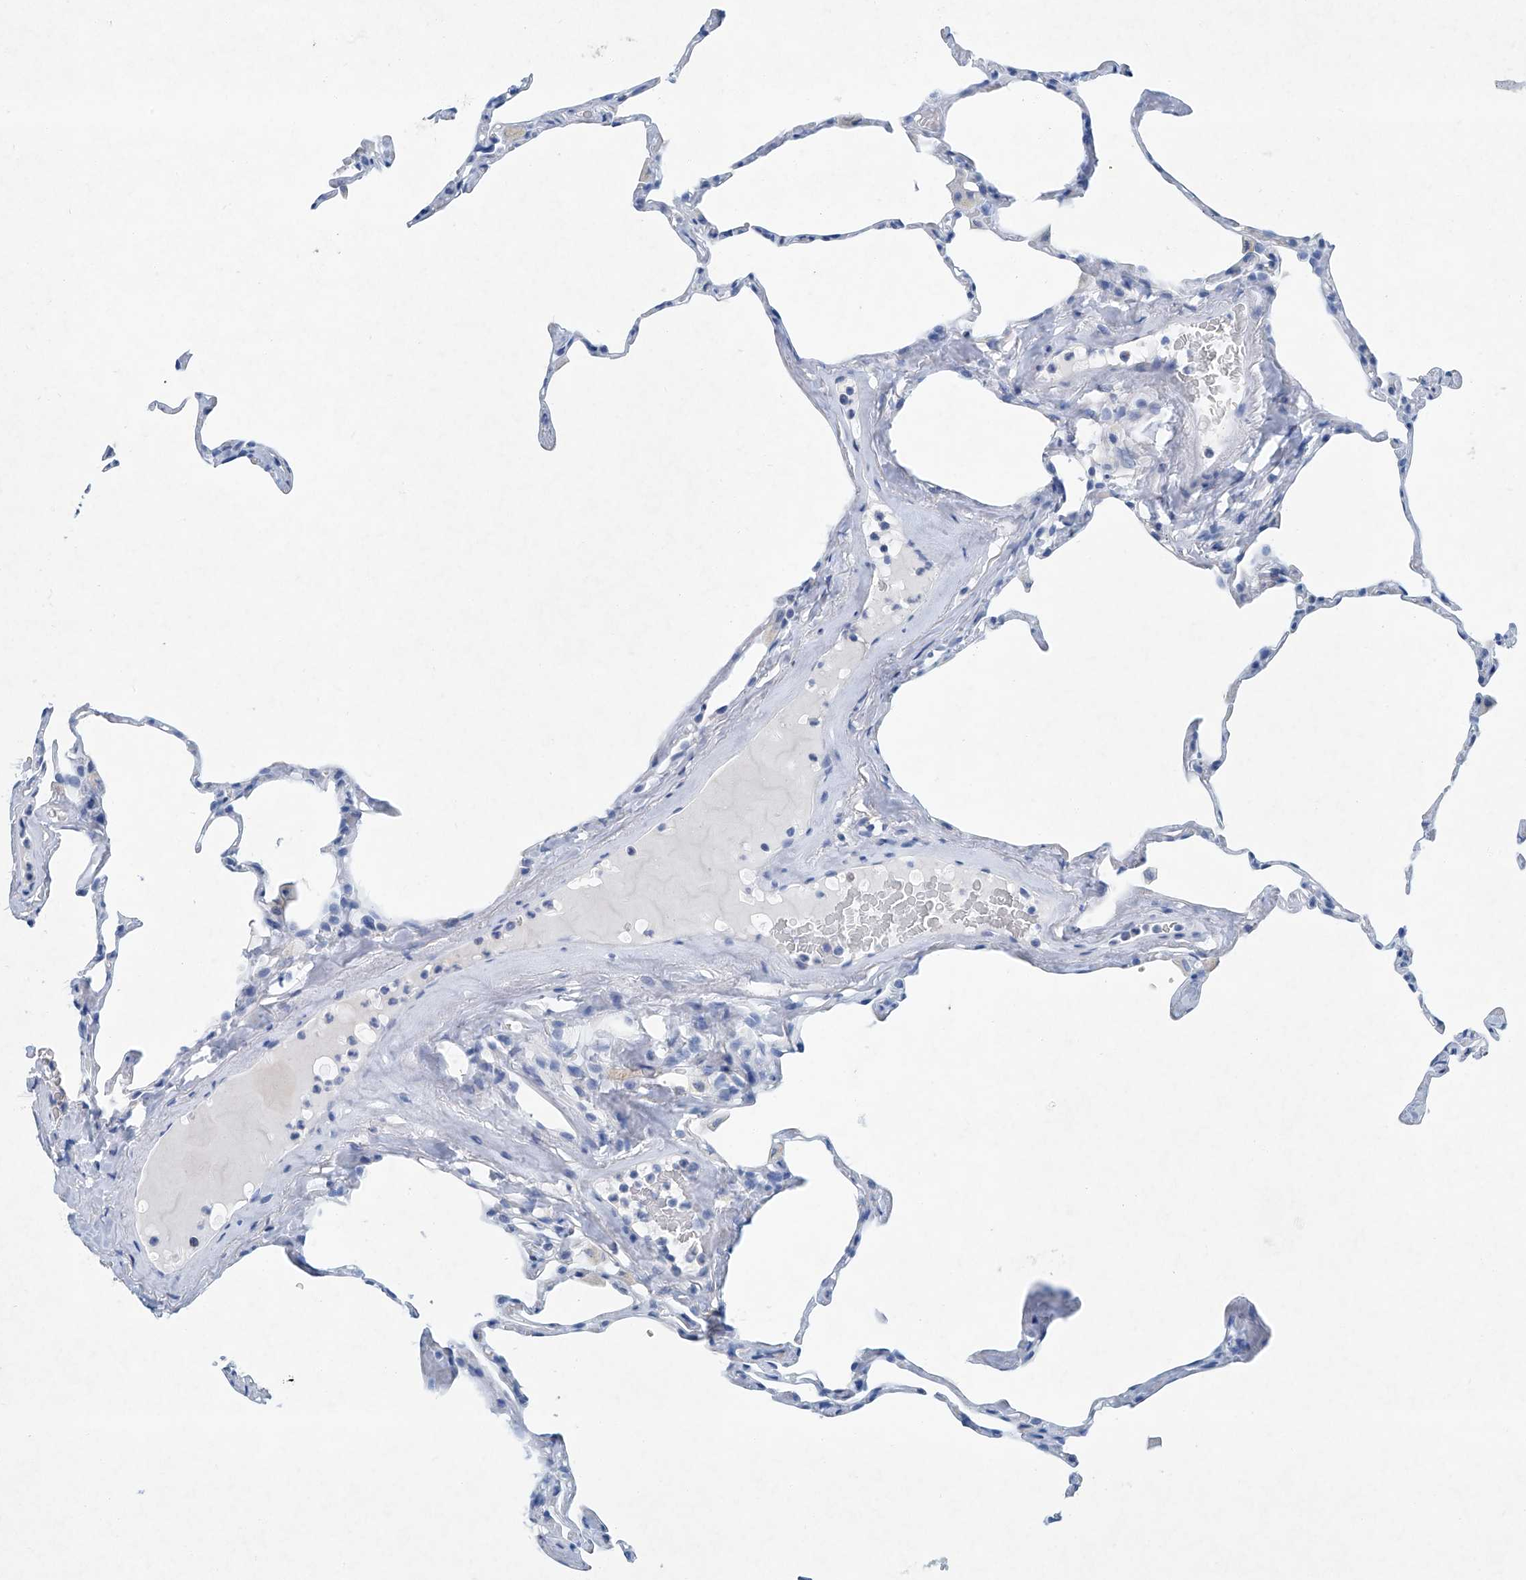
{"staining": {"intensity": "negative", "quantity": "none", "location": "none"}, "tissue": "lung", "cell_type": "Alveolar cells", "image_type": "normal", "snomed": [{"axis": "morphology", "description": "Normal tissue, NOS"}, {"axis": "topography", "description": "Lung"}], "caption": "Immunohistochemistry image of benign lung: human lung stained with DAB shows no significant protein expression in alveolar cells. (DAB immunohistochemistry (IHC) visualized using brightfield microscopy, high magnification).", "gene": "CYP2A7", "patient": {"sex": "male", "age": 65}}